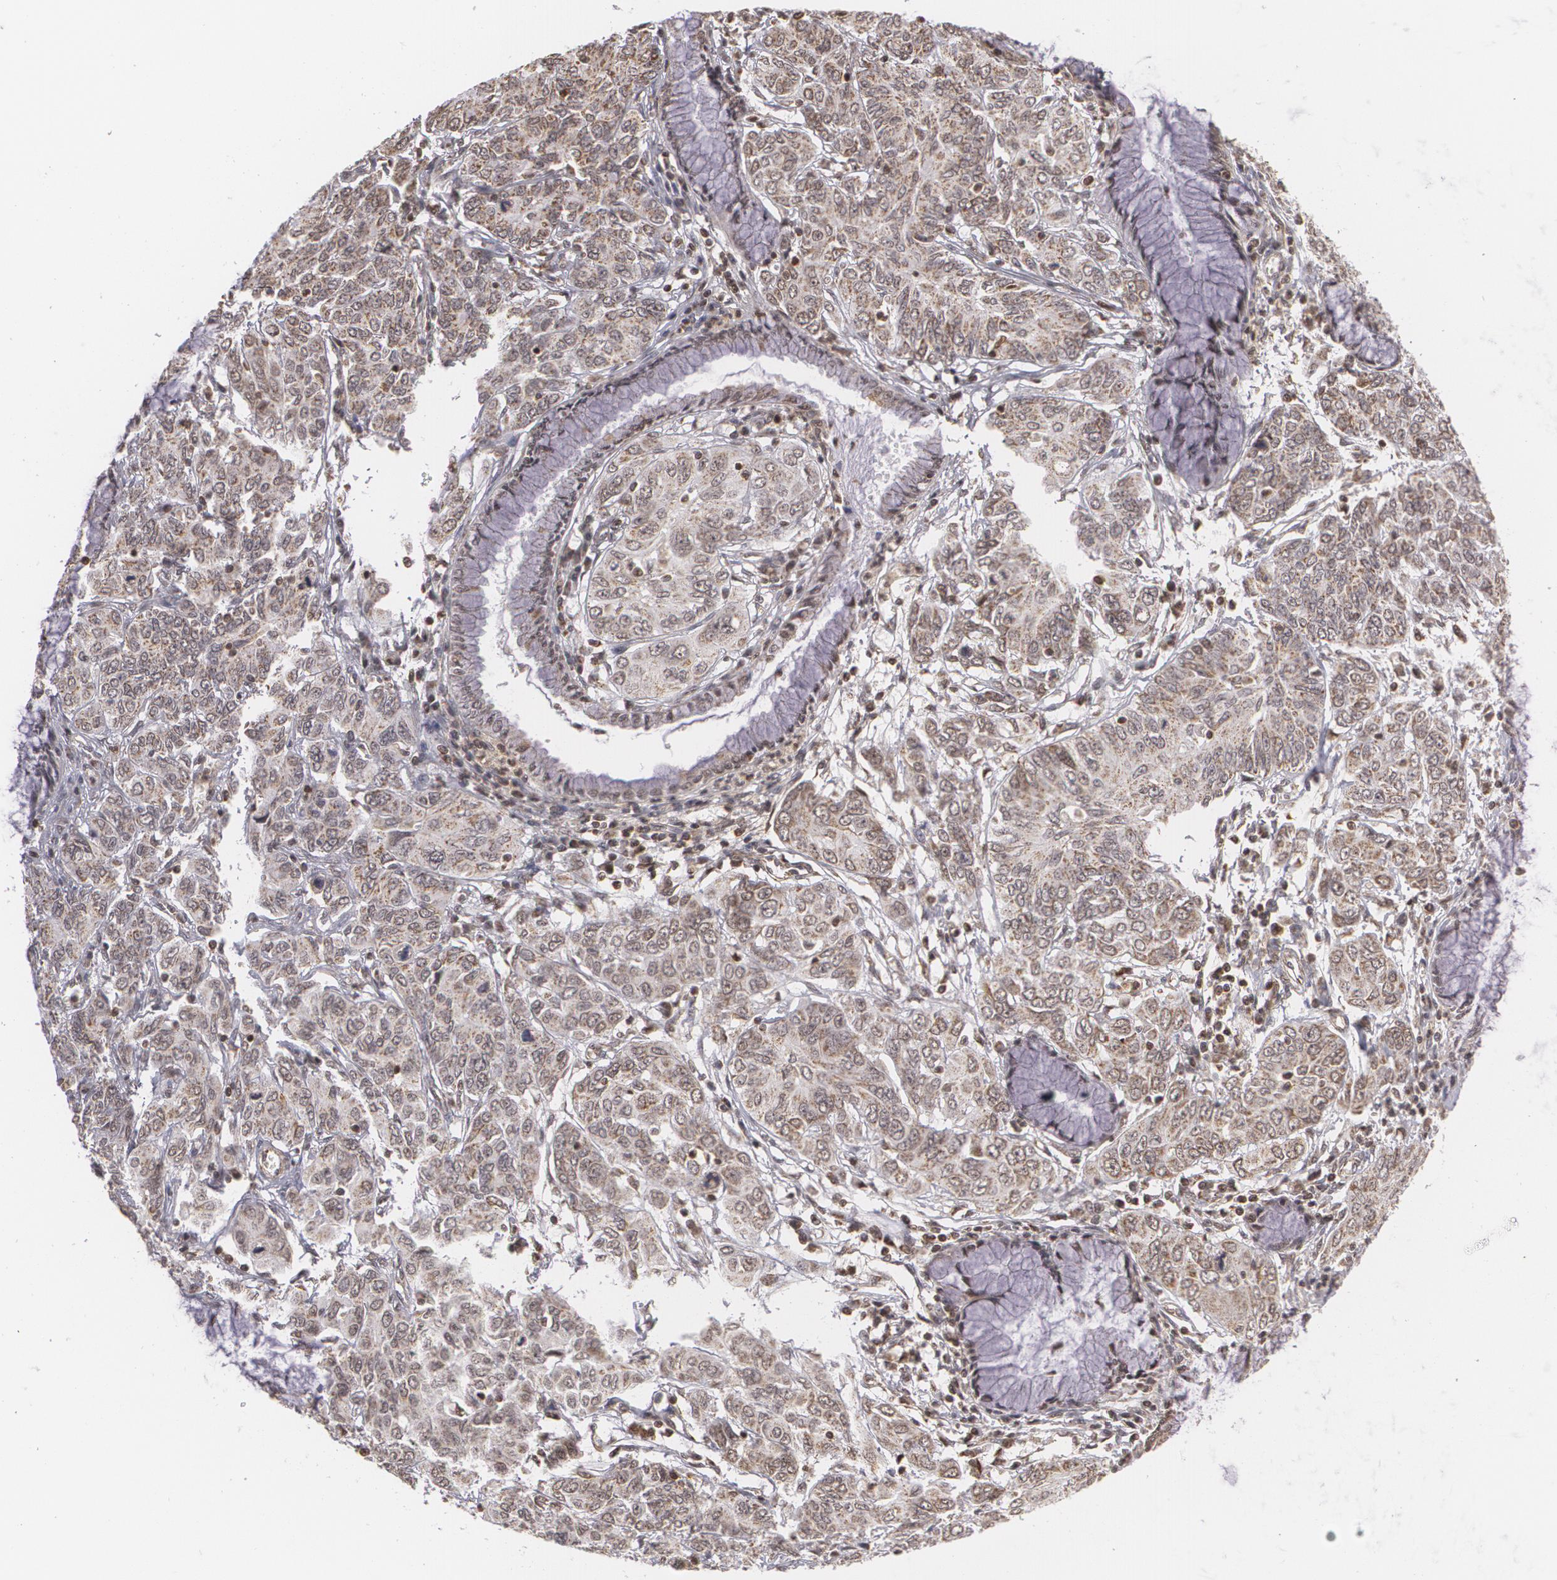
{"staining": {"intensity": "weak", "quantity": "25%-75%", "location": "cytoplasmic/membranous,nuclear"}, "tissue": "cervical cancer", "cell_type": "Tumor cells", "image_type": "cancer", "snomed": [{"axis": "morphology", "description": "Squamous cell carcinoma, NOS"}, {"axis": "topography", "description": "Cervix"}], "caption": "Weak cytoplasmic/membranous and nuclear staining for a protein is identified in about 25%-75% of tumor cells of cervical squamous cell carcinoma using immunohistochemistry (IHC).", "gene": "MXD1", "patient": {"sex": "female", "age": 38}}